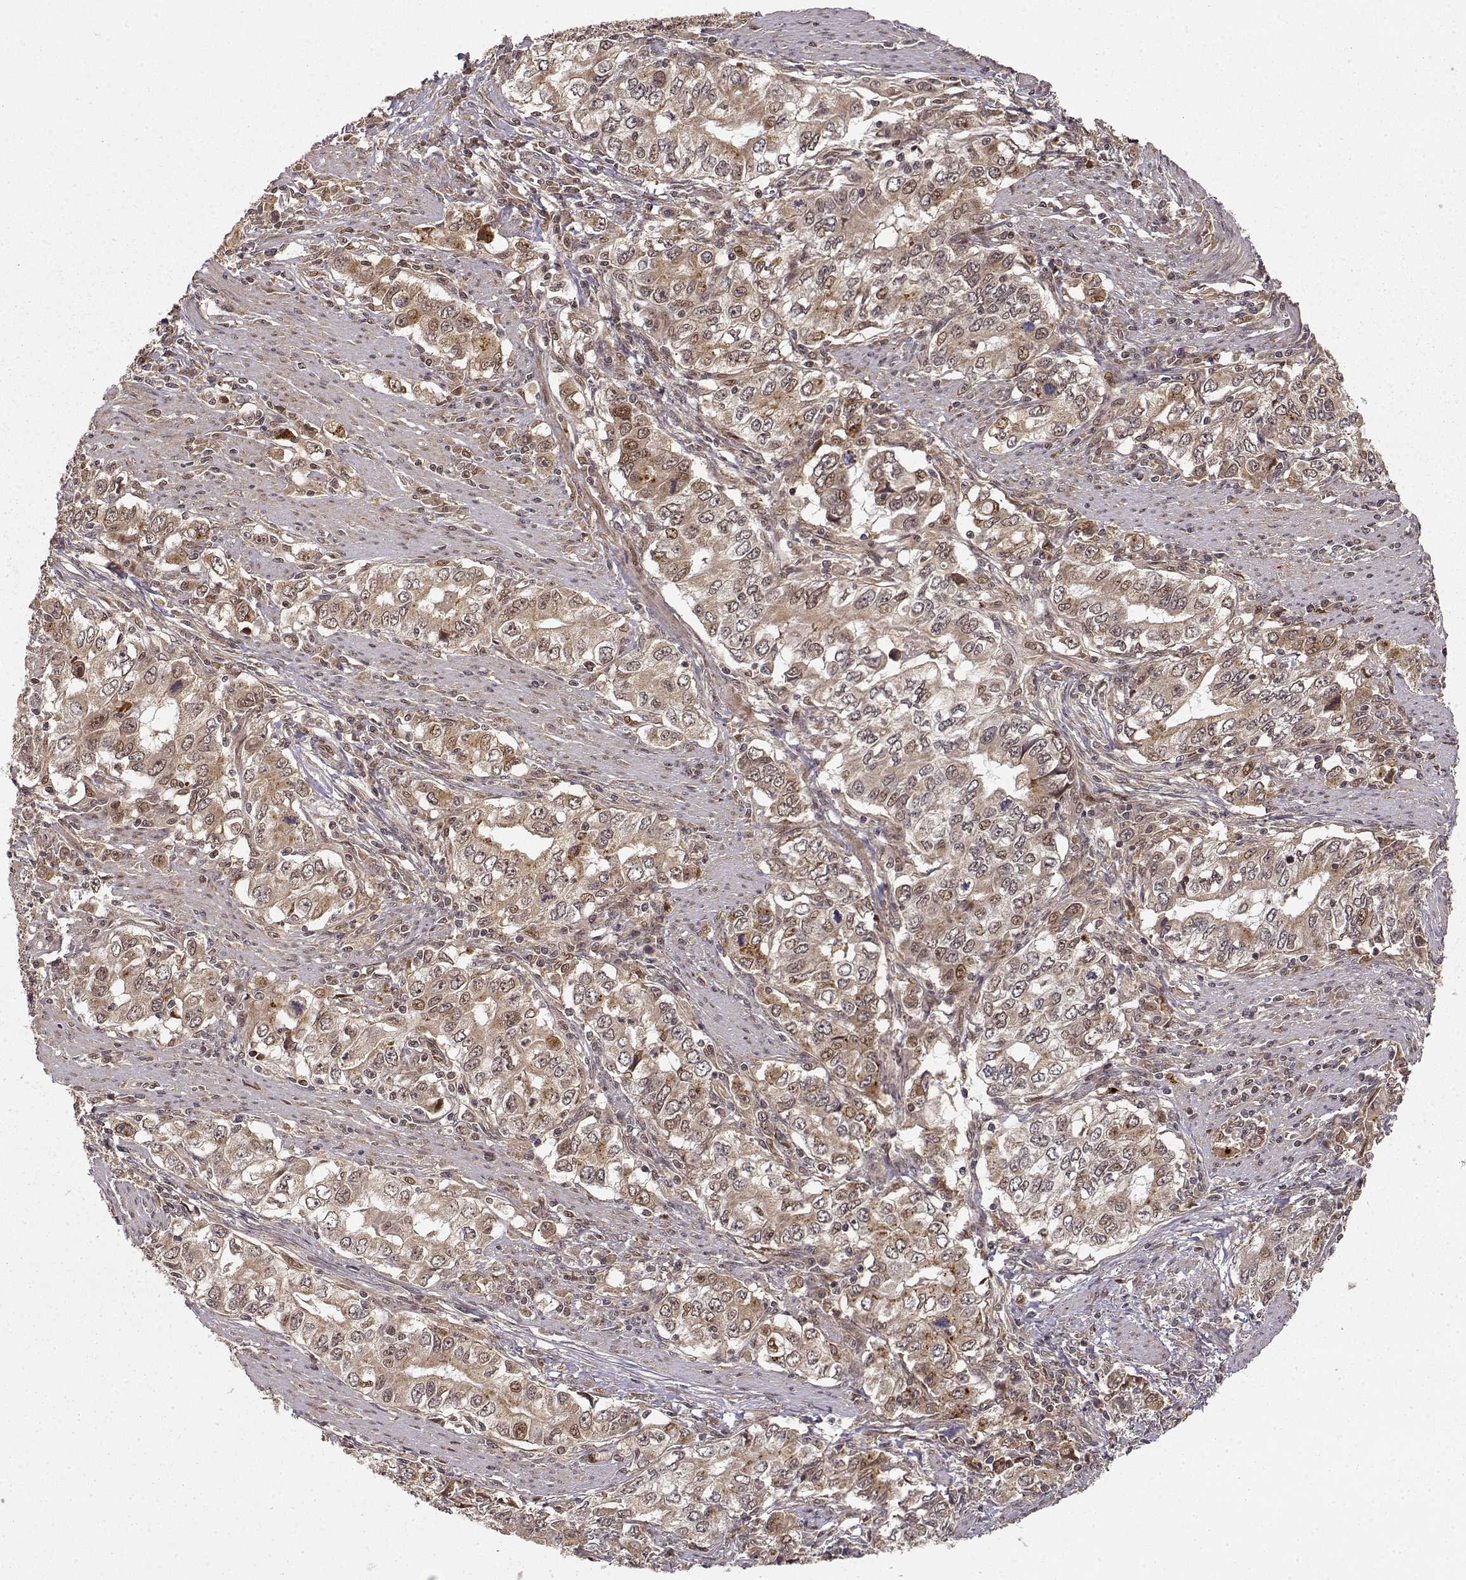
{"staining": {"intensity": "moderate", "quantity": "25%-75%", "location": "cytoplasmic/membranous,nuclear"}, "tissue": "stomach cancer", "cell_type": "Tumor cells", "image_type": "cancer", "snomed": [{"axis": "morphology", "description": "Adenocarcinoma, NOS"}, {"axis": "topography", "description": "Stomach, lower"}], "caption": "Protein expression analysis of stomach adenocarcinoma displays moderate cytoplasmic/membranous and nuclear staining in about 25%-75% of tumor cells.", "gene": "MAEA", "patient": {"sex": "female", "age": 72}}